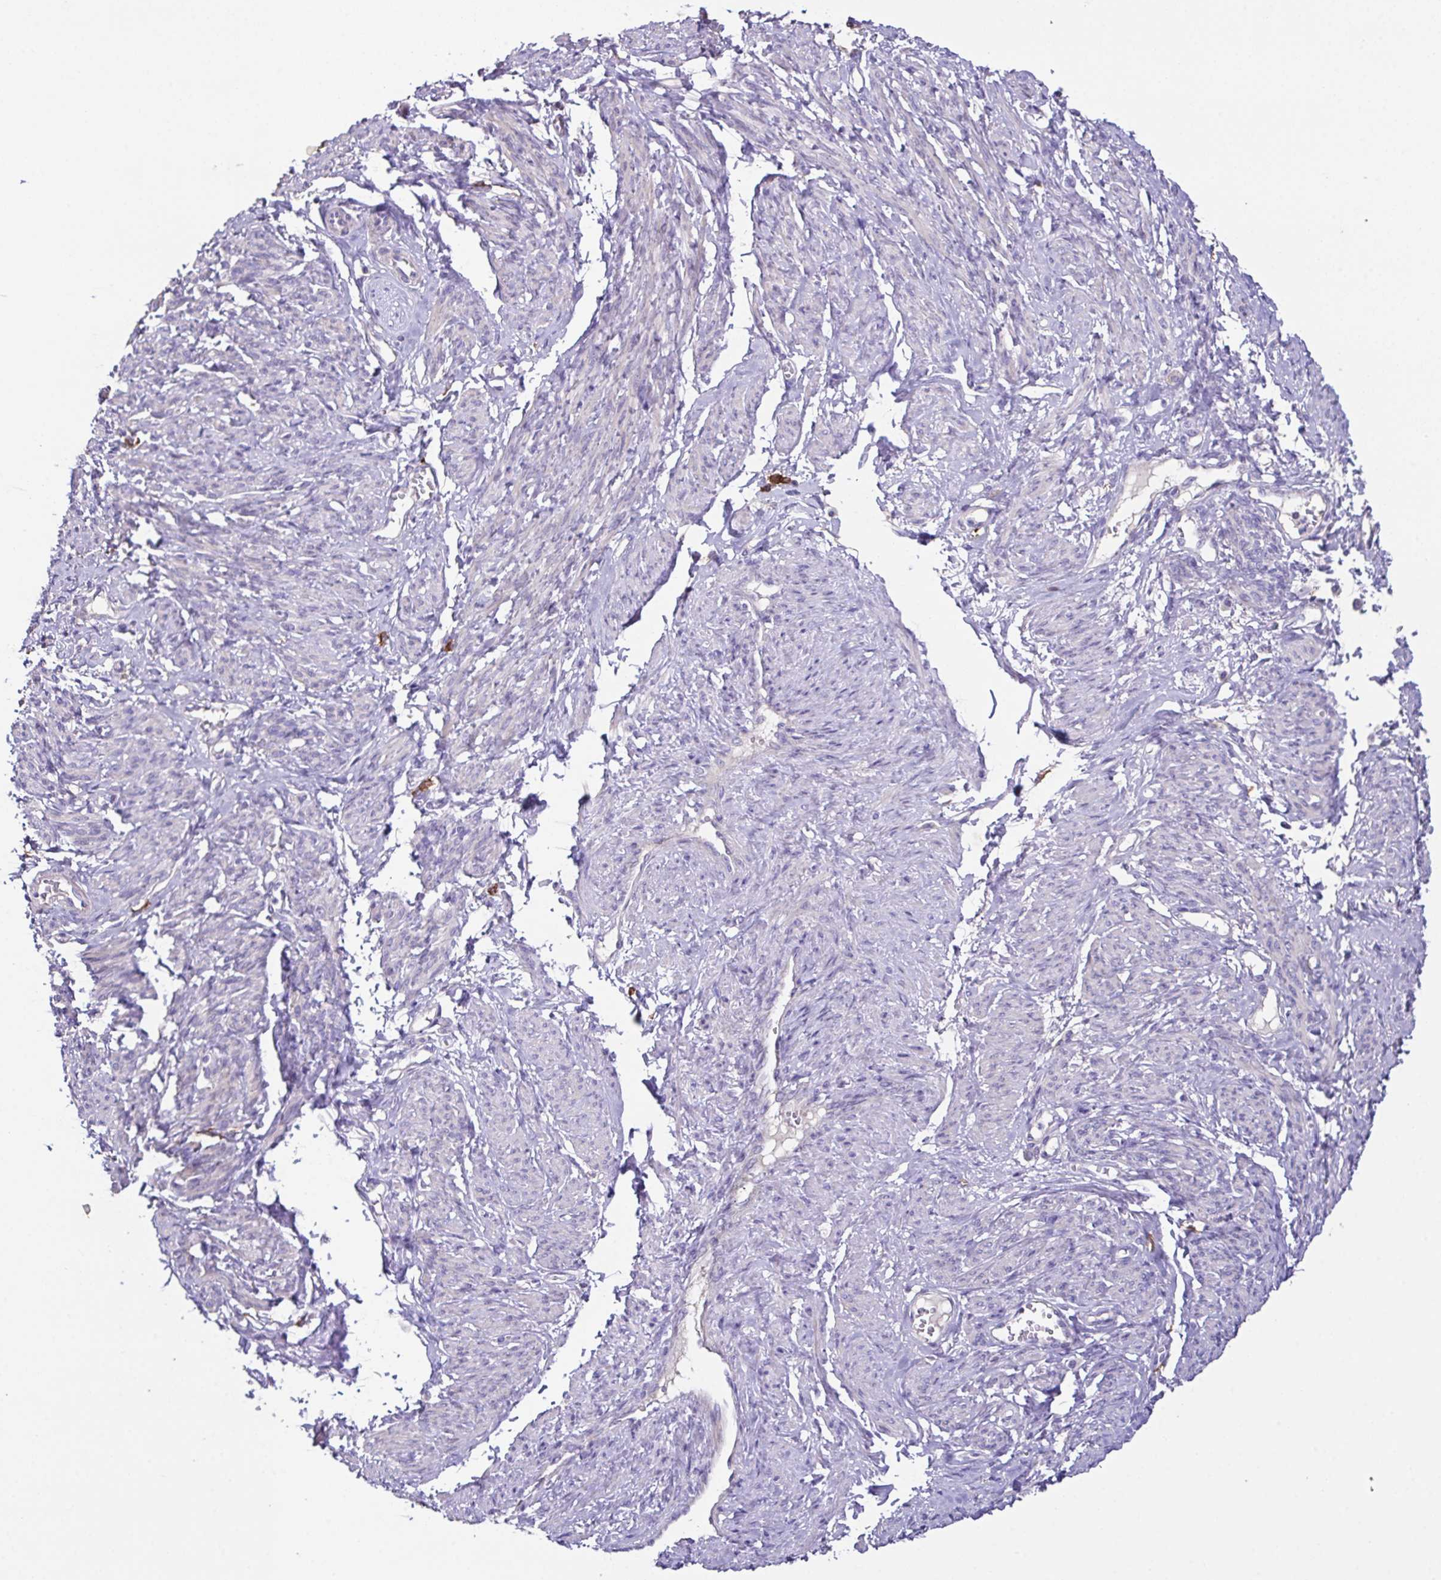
{"staining": {"intensity": "negative", "quantity": "none", "location": "none"}, "tissue": "smooth muscle", "cell_type": "Smooth muscle cells", "image_type": "normal", "snomed": [{"axis": "morphology", "description": "Normal tissue, NOS"}, {"axis": "topography", "description": "Smooth muscle"}], "caption": "This is a image of immunohistochemistry staining of unremarkable smooth muscle, which shows no expression in smooth muscle cells. (DAB immunohistochemistry with hematoxylin counter stain).", "gene": "MARCO", "patient": {"sex": "female", "age": 65}}